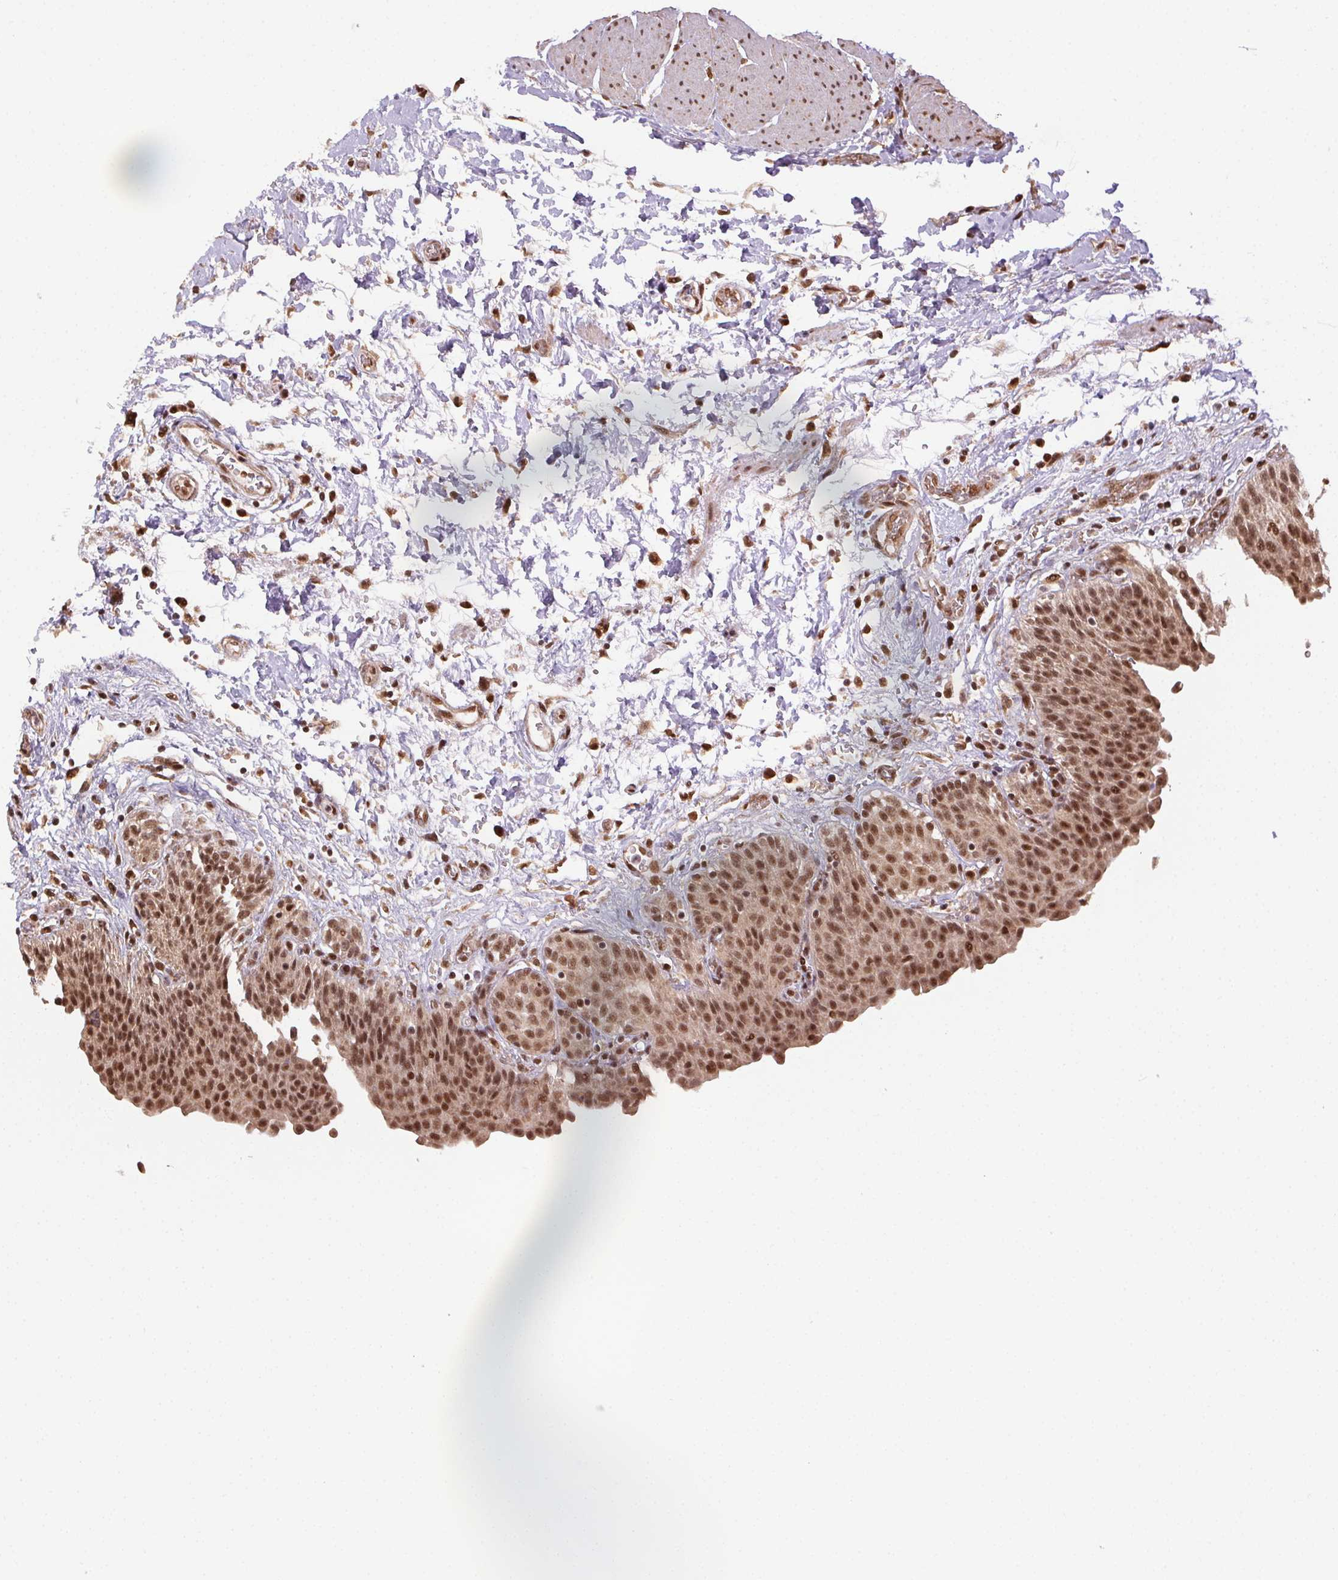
{"staining": {"intensity": "moderate", "quantity": ">75%", "location": "nuclear"}, "tissue": "urinary bladder", "cell_type": "Urothelial cells", "image_type": "normal", "snomed": [{"axis": "morphology", "description": "Normal tissue, NOS"}, {"axis": "topography", "description": "Urinary bladder"}], "caption": "Protein expression analysis of benign urinary bladder exhibits moderate nuclear expression in approximately >75% of urothelial cells.", "gene": "TREML4", "patient": {"sex": "male", "age": 68}}